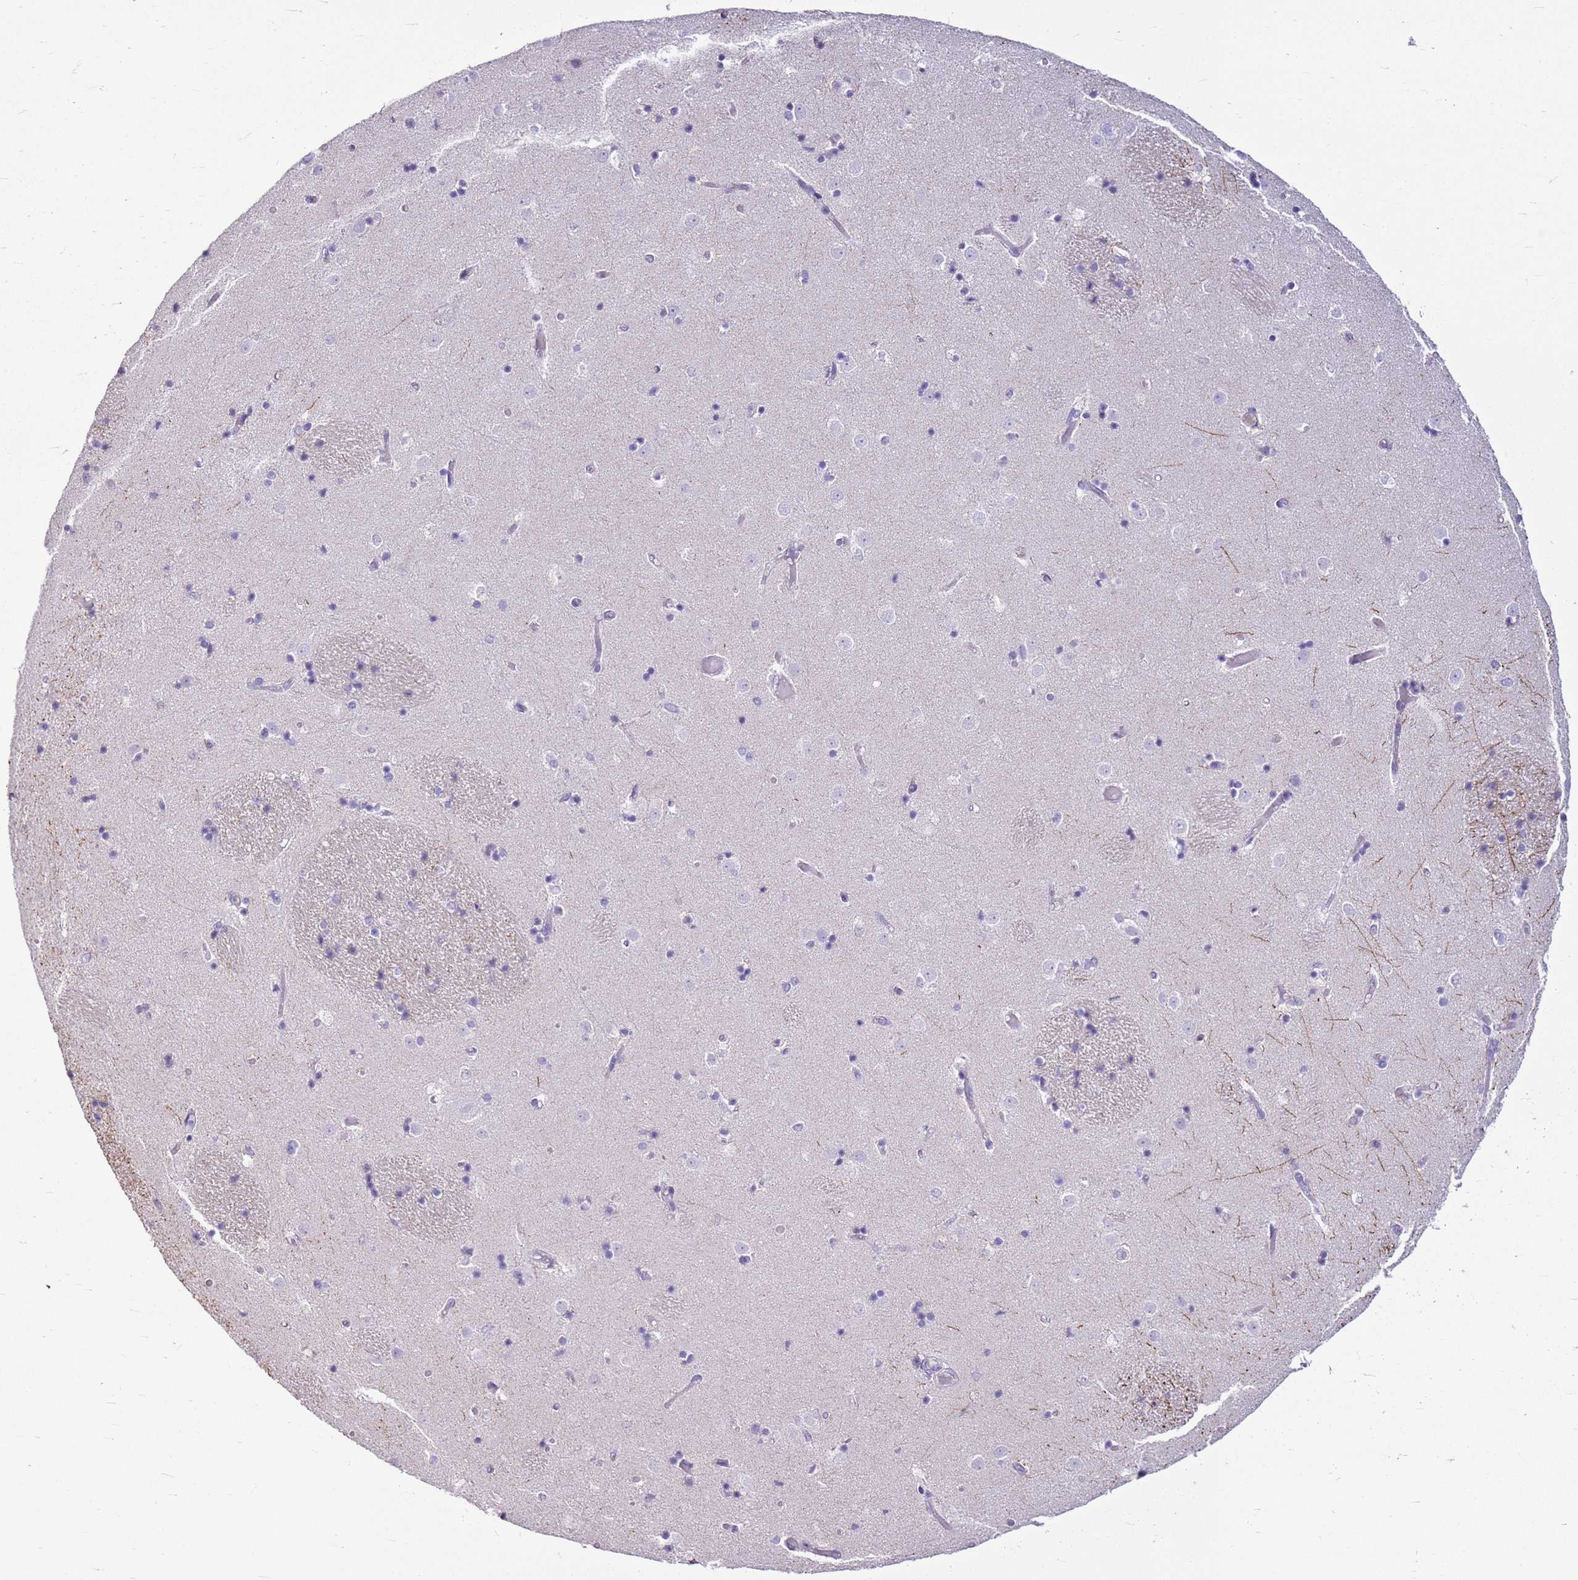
{"staining": {"intensity": "negative", "quantity": "none", "location": "none"}, "tissue": "caudate", "cell_type": "Glial cells", "image_type": "normal", "snomed": [{"axis": "morphology", "description": "Normal tissue, NOS"}, {"axis": "topography", "description": "Lateral ventricle wall"}], "caption": "Immunohistochemical staining of normal human caudate demonstrates no significant staining in glial cells.", "gene": "FABP2", "patient": {"sex": "female", "age": 52}}